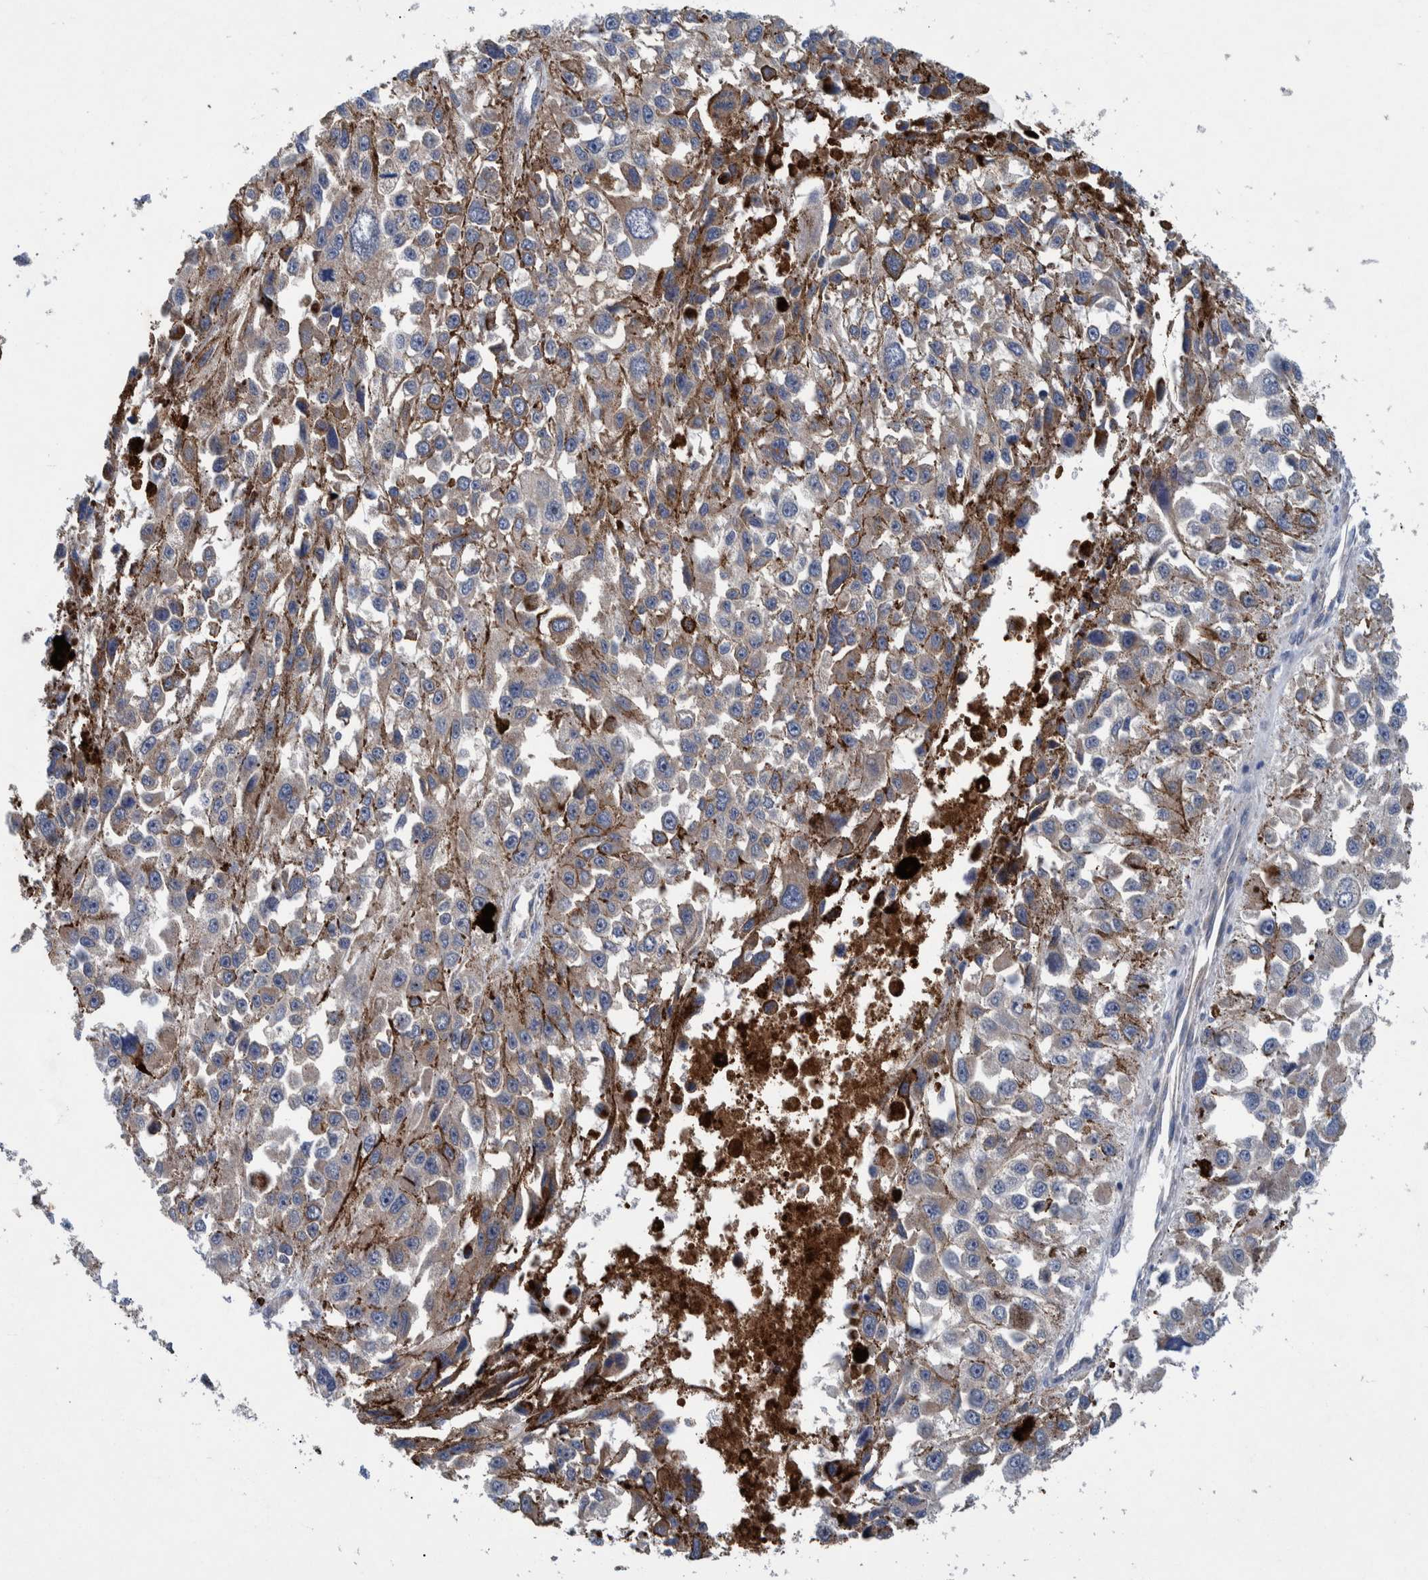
{"staining": {"intensity": "weak", "quantity": "25%-75%", "location": "cytoplasmic/membranous"}, "tissue": "melanoma", "cell_type": "Tumor cells", "image_type": "cancer", "snomed": [{"axis": "morphology", "description": "Malignant melanoma, Metastatic site"}, {"axis": "topography", "description": "Lymph node"}], "caption": "IHC photomicrograph of human melanoma stained for a protein (brown), which reveals low levels of weak cytoplasmic/membranous positivity in approximately 25%-75% of tumor cells.", "gene": "ITIH3", "patient": {"sex": "male", "age": 59}}